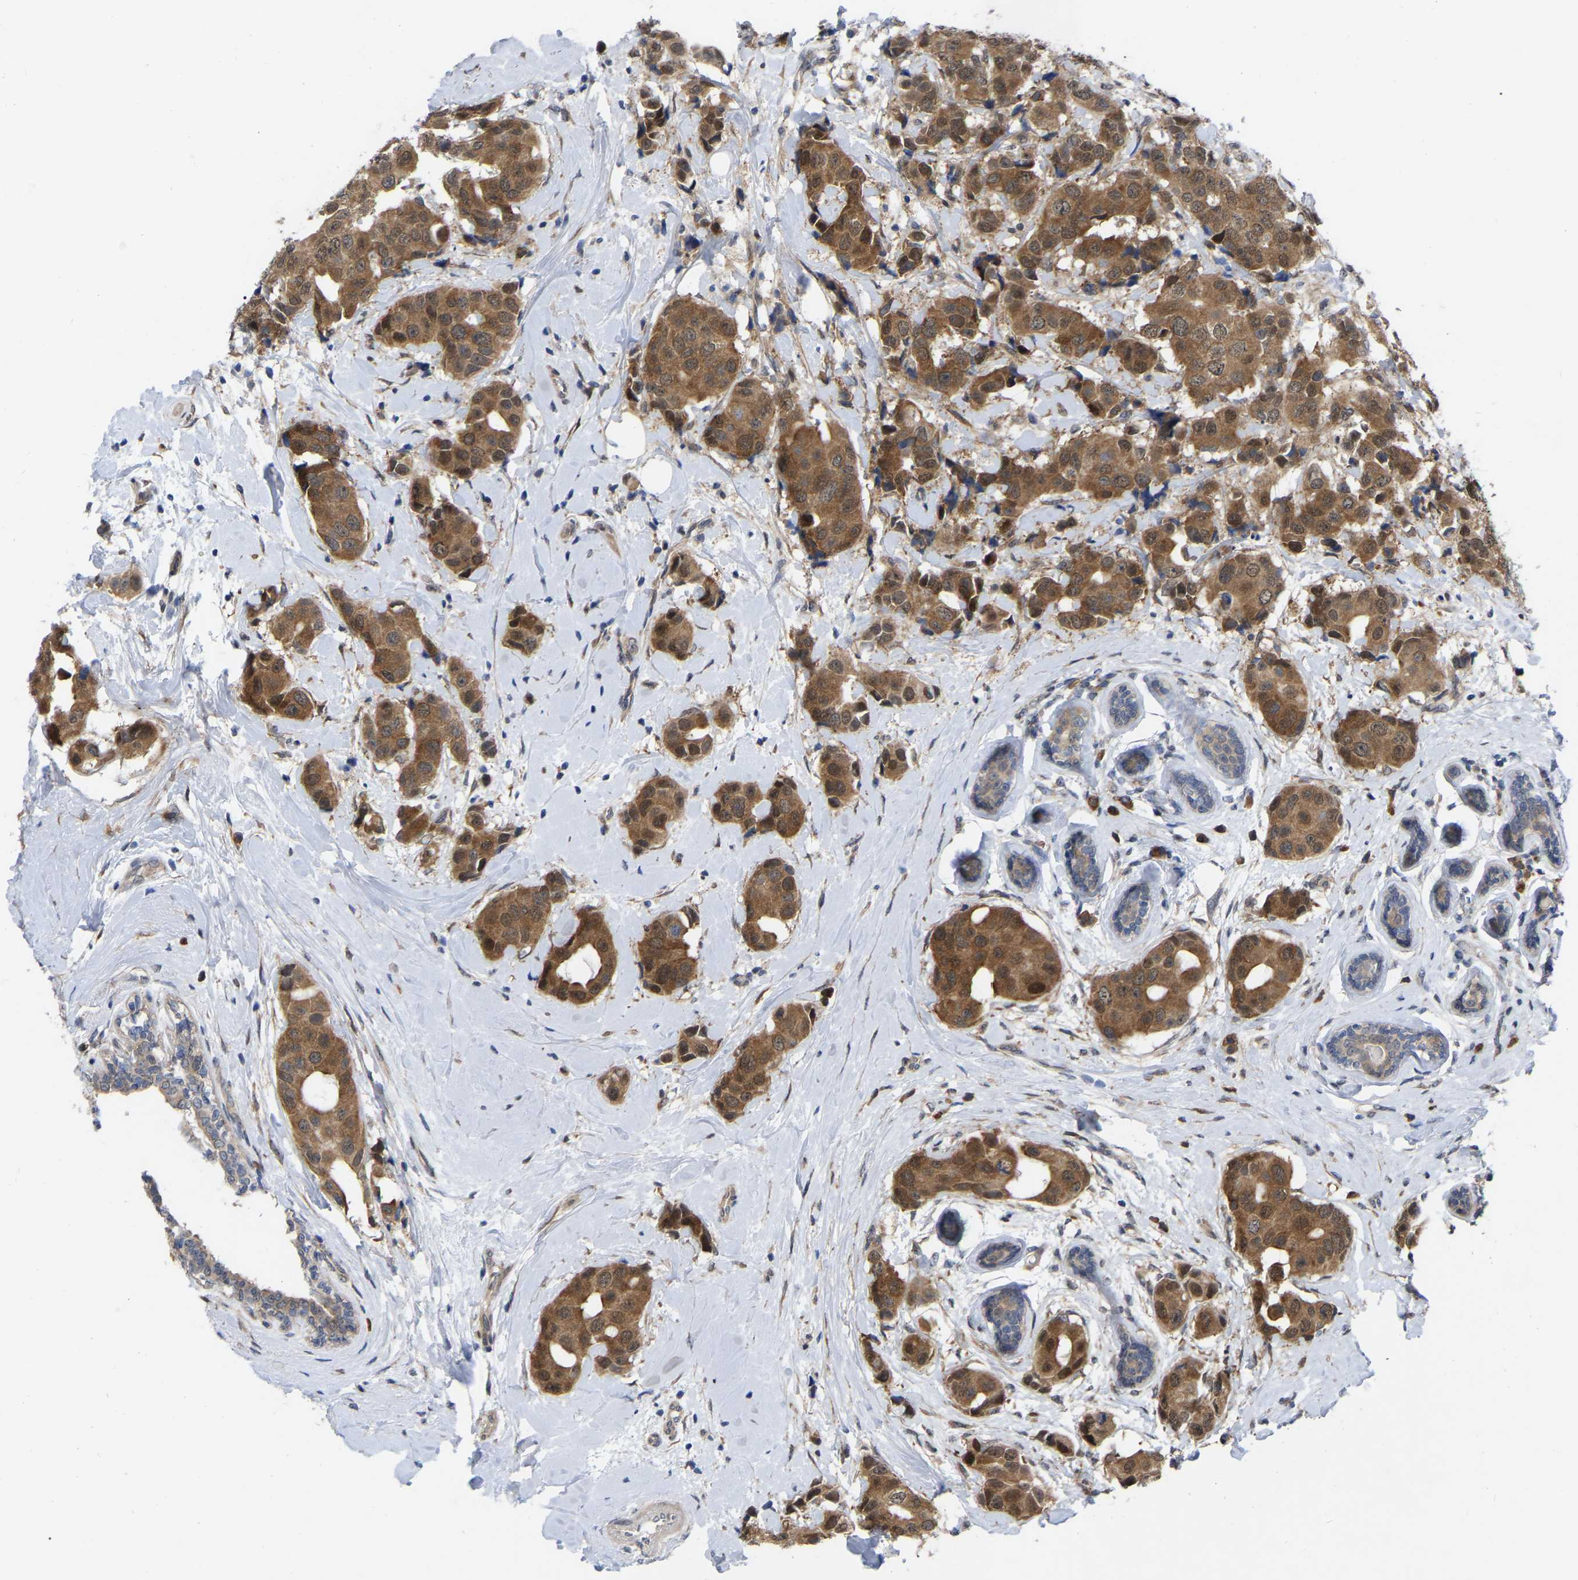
{"staining": {"intensity": "strong", "quantity": ">75%", "location": "cytoplasmic/membranous,nuclear"}, "tissue": "breast cancer", "cell_type": "Tumor cells", "image_type": "cancer", "snomed": [{"axis": "morphology", "description": "Normal tissue, NOS"}, {"axis": "morphology", "description": "Duct carcinoma"}, {"axis": "topography", "description": "Breast"}], "caption": "Strong cytoplasmic/membranous and nuclear positivity for a protein is present in approximately >75% of tumor cells of breast cancer using immunohistochemistry.", "gene": "UBE4B", "patient": {"sex": "female", "age": 39}}